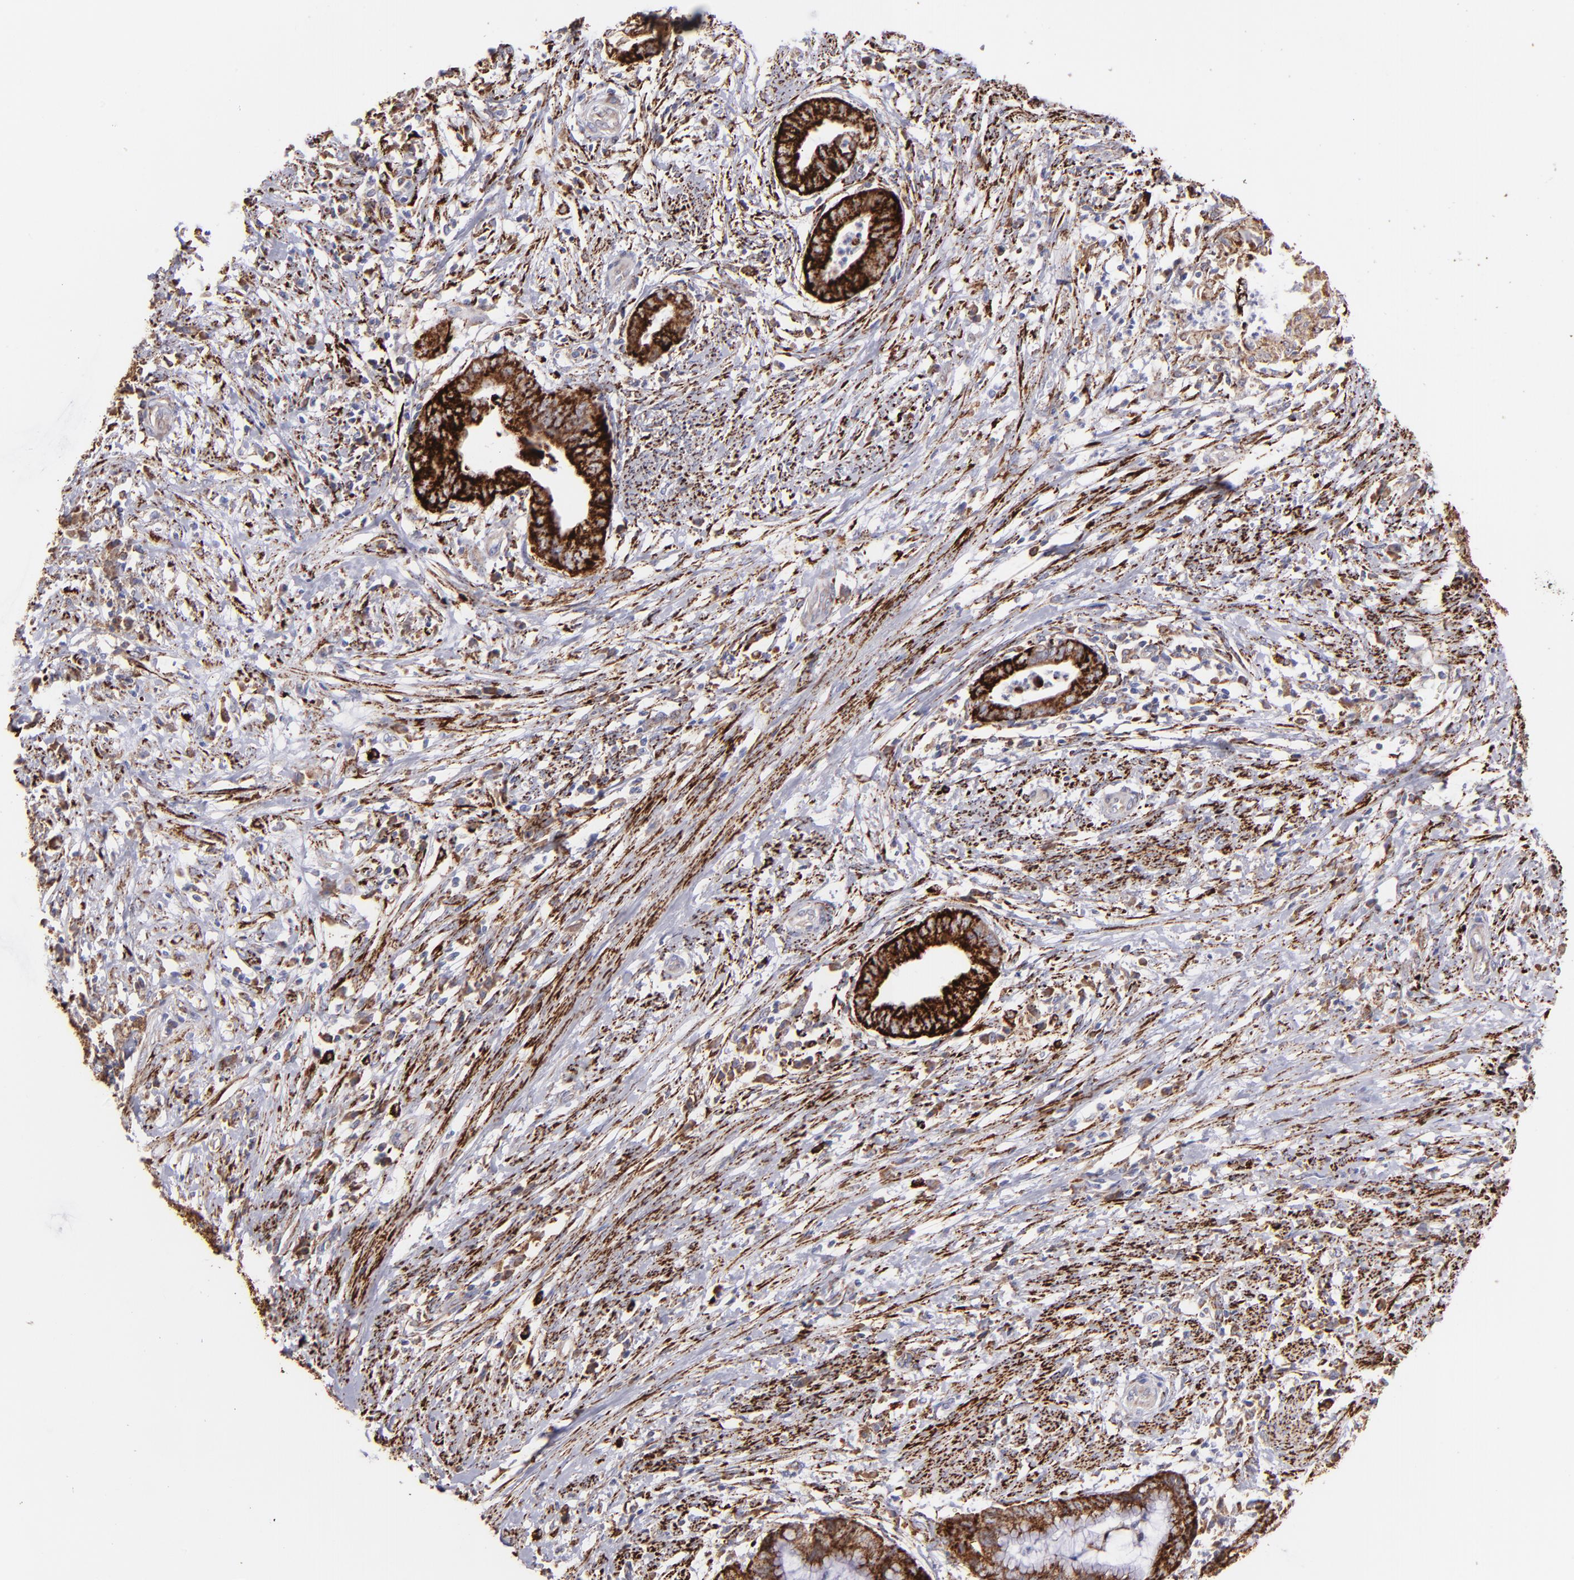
{"staining": {"intensity": "strong", "quantity": ">75%", "location": "cytoplasmic/membranous"}, "tissue": "endometrial cancer", "cell_type": "Tumor cells", "image_type": "cancer", "snomed": [{"axis": "morphology", "description": "Necrosis, NOS"}, {"axis": "morphology", "description": "Adenocarcinoma, NOS"}, {"axis": "topography", "description": "Endometrium"}], "caption": "A histopathology image of endometrial cancer stained for a protein displays strong cytoplasmic/membranous brown staining in tumor cells.", "gene": "MAOB", "patient": {"sex": "female", "age": 79}}